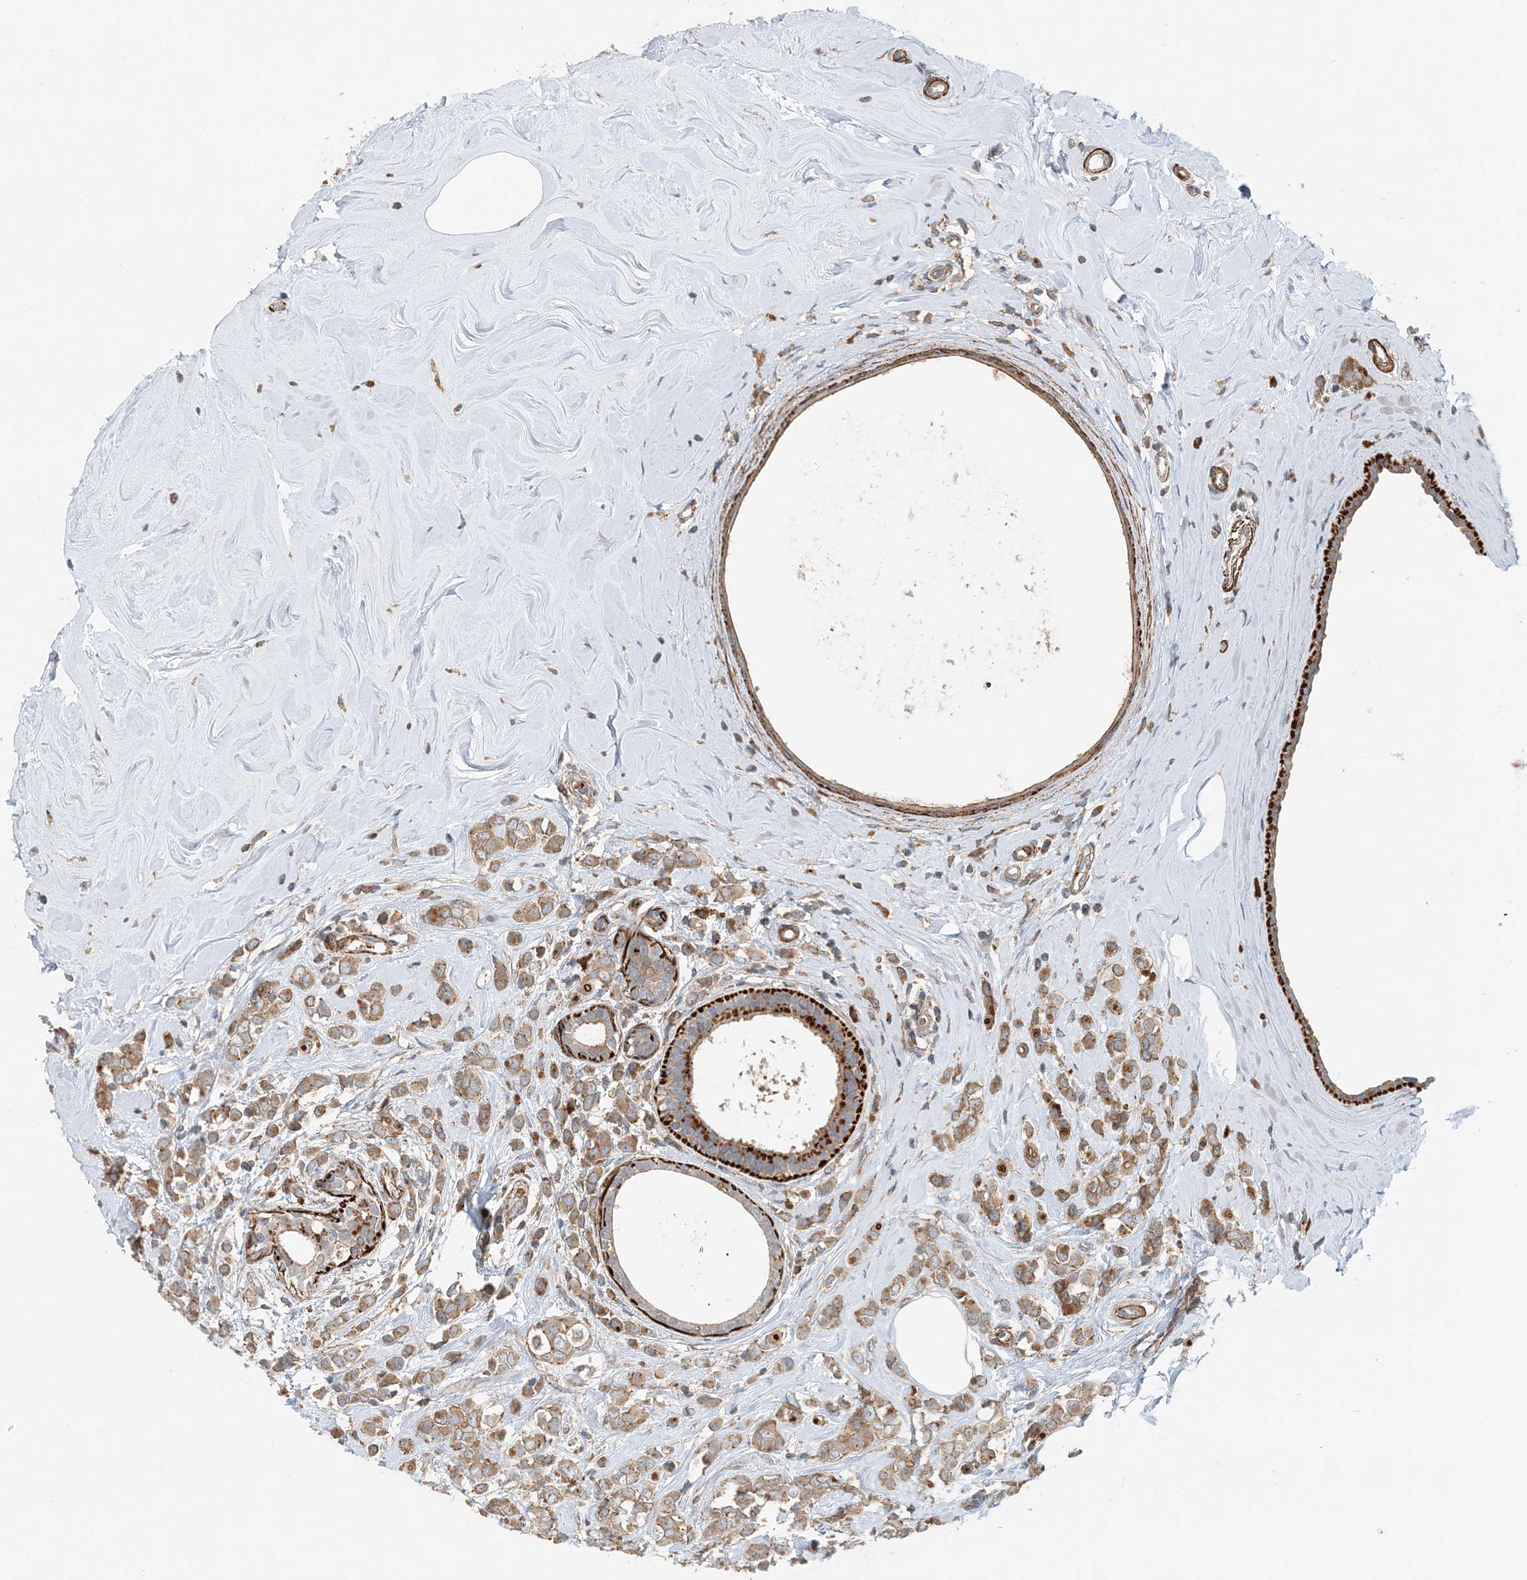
{"staining": {"intensity": "moderate", "quantity": ">75%", "location": "cytoplasmic/membranous"}, "tissue": "breast cancer", "cell_type": "Tumor cells", "image_type": "cancer", "snomed": [{"axis": "morphology", "description": "Lobular carcinoma"}, {"axis": "topography", "description": "Breast"}], "caption": "Brown immunohistochemical staining in breast lobular carcinoma displays moderate cytoplasmic/membranous staining in about >75% of tumor cells.", "gene": "TTI1", "patient": {"sex": "female", "age": 47}}